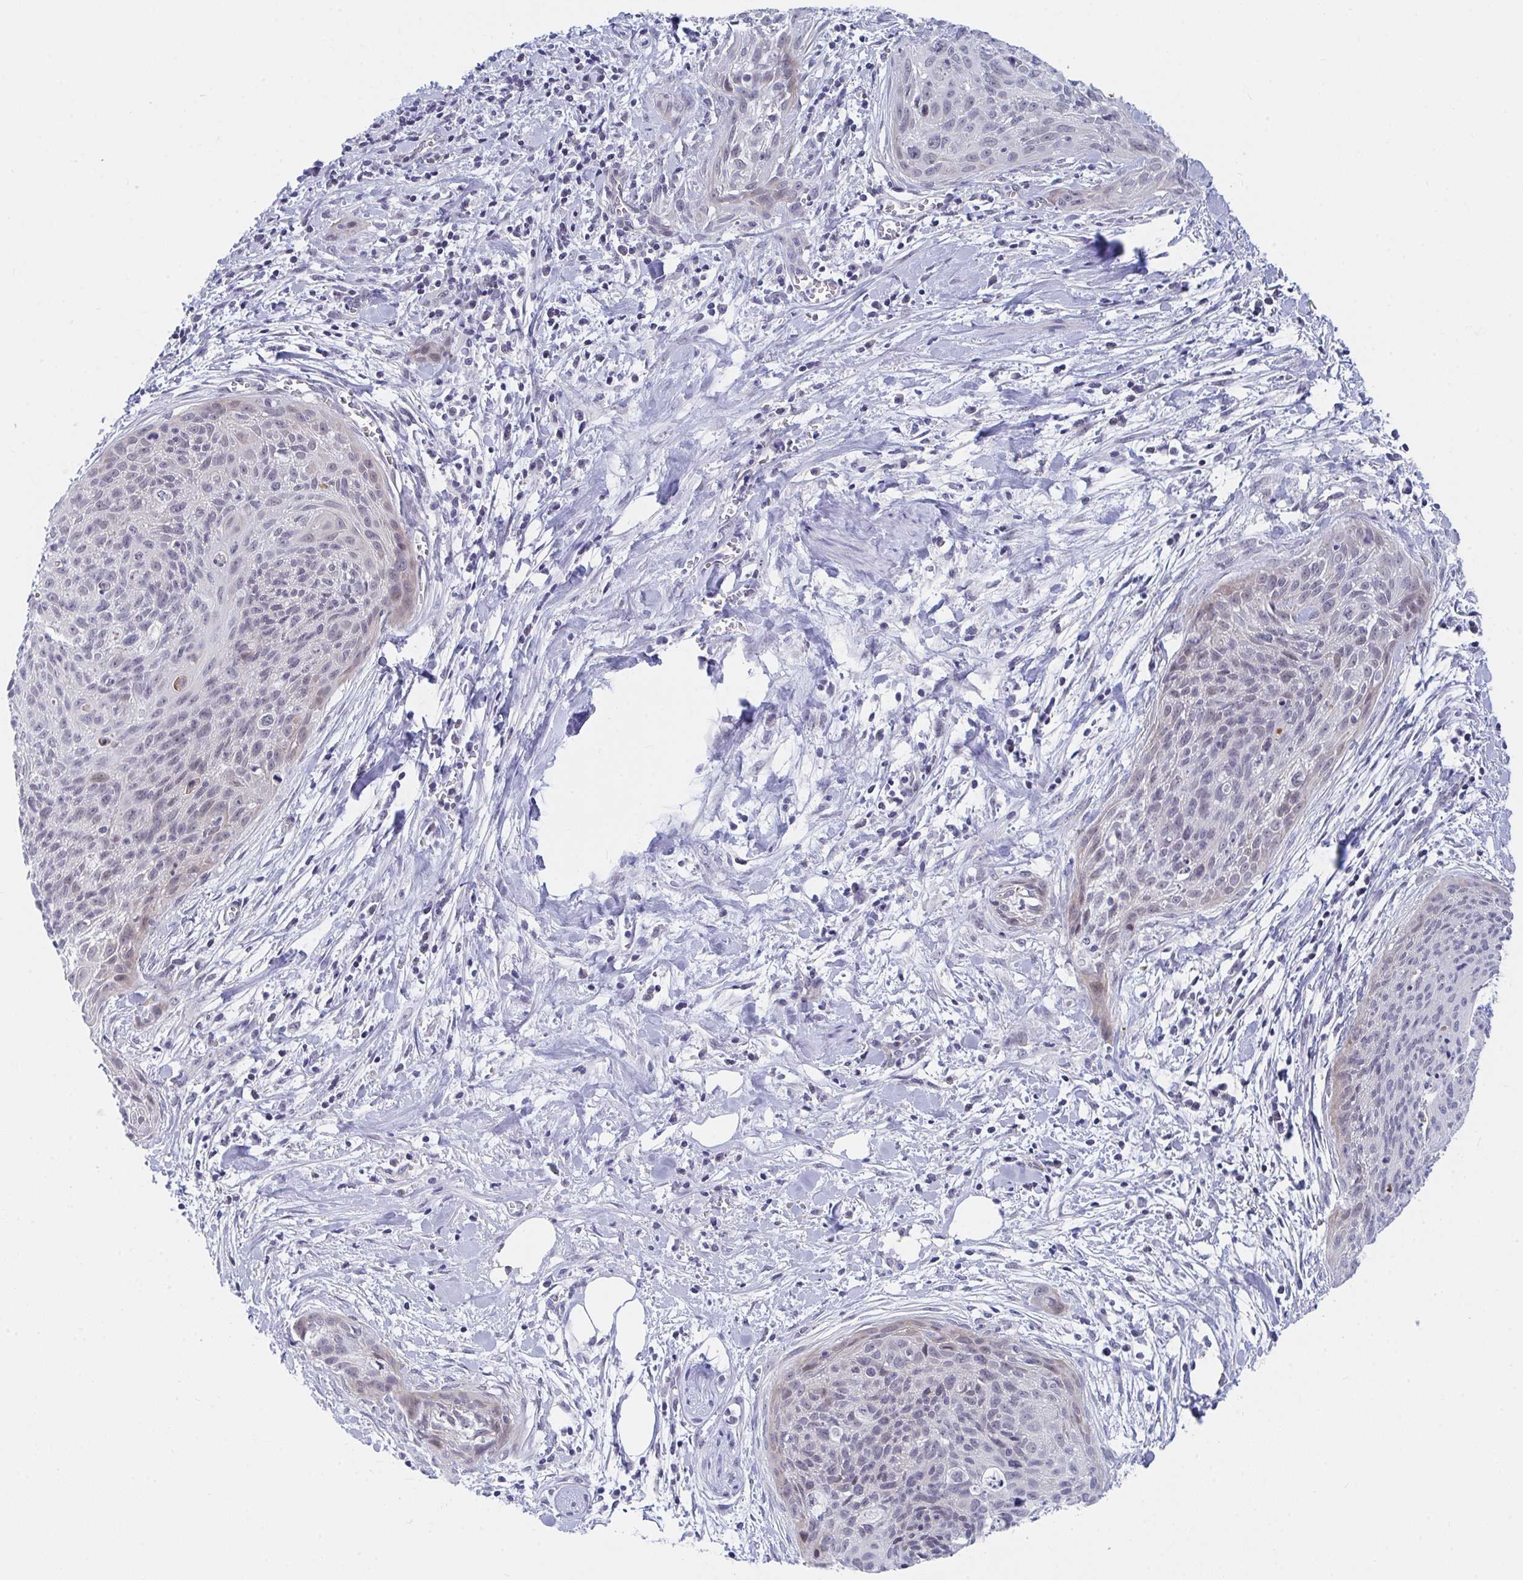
{"staining": {"intensity": "weak", "quantity": "<25%", "location": "nuclear"}, "tissue": "cervical cancer", "cell_type": "Tumor cells", "image_type": "cancer", "snomed": [{"axis": "morphology", "description": "Squamous cell carcinoma, NOS"}, {"axis": "topography", "description": "Cervix"}], "caption": "A histopathology image of cervical cancer (squamous cell carcinoma) stained for a protein demonstrates no brown staining in tumor cells.", "gene": "DAOA", "patient": {"sex": "female", "age": 55}}